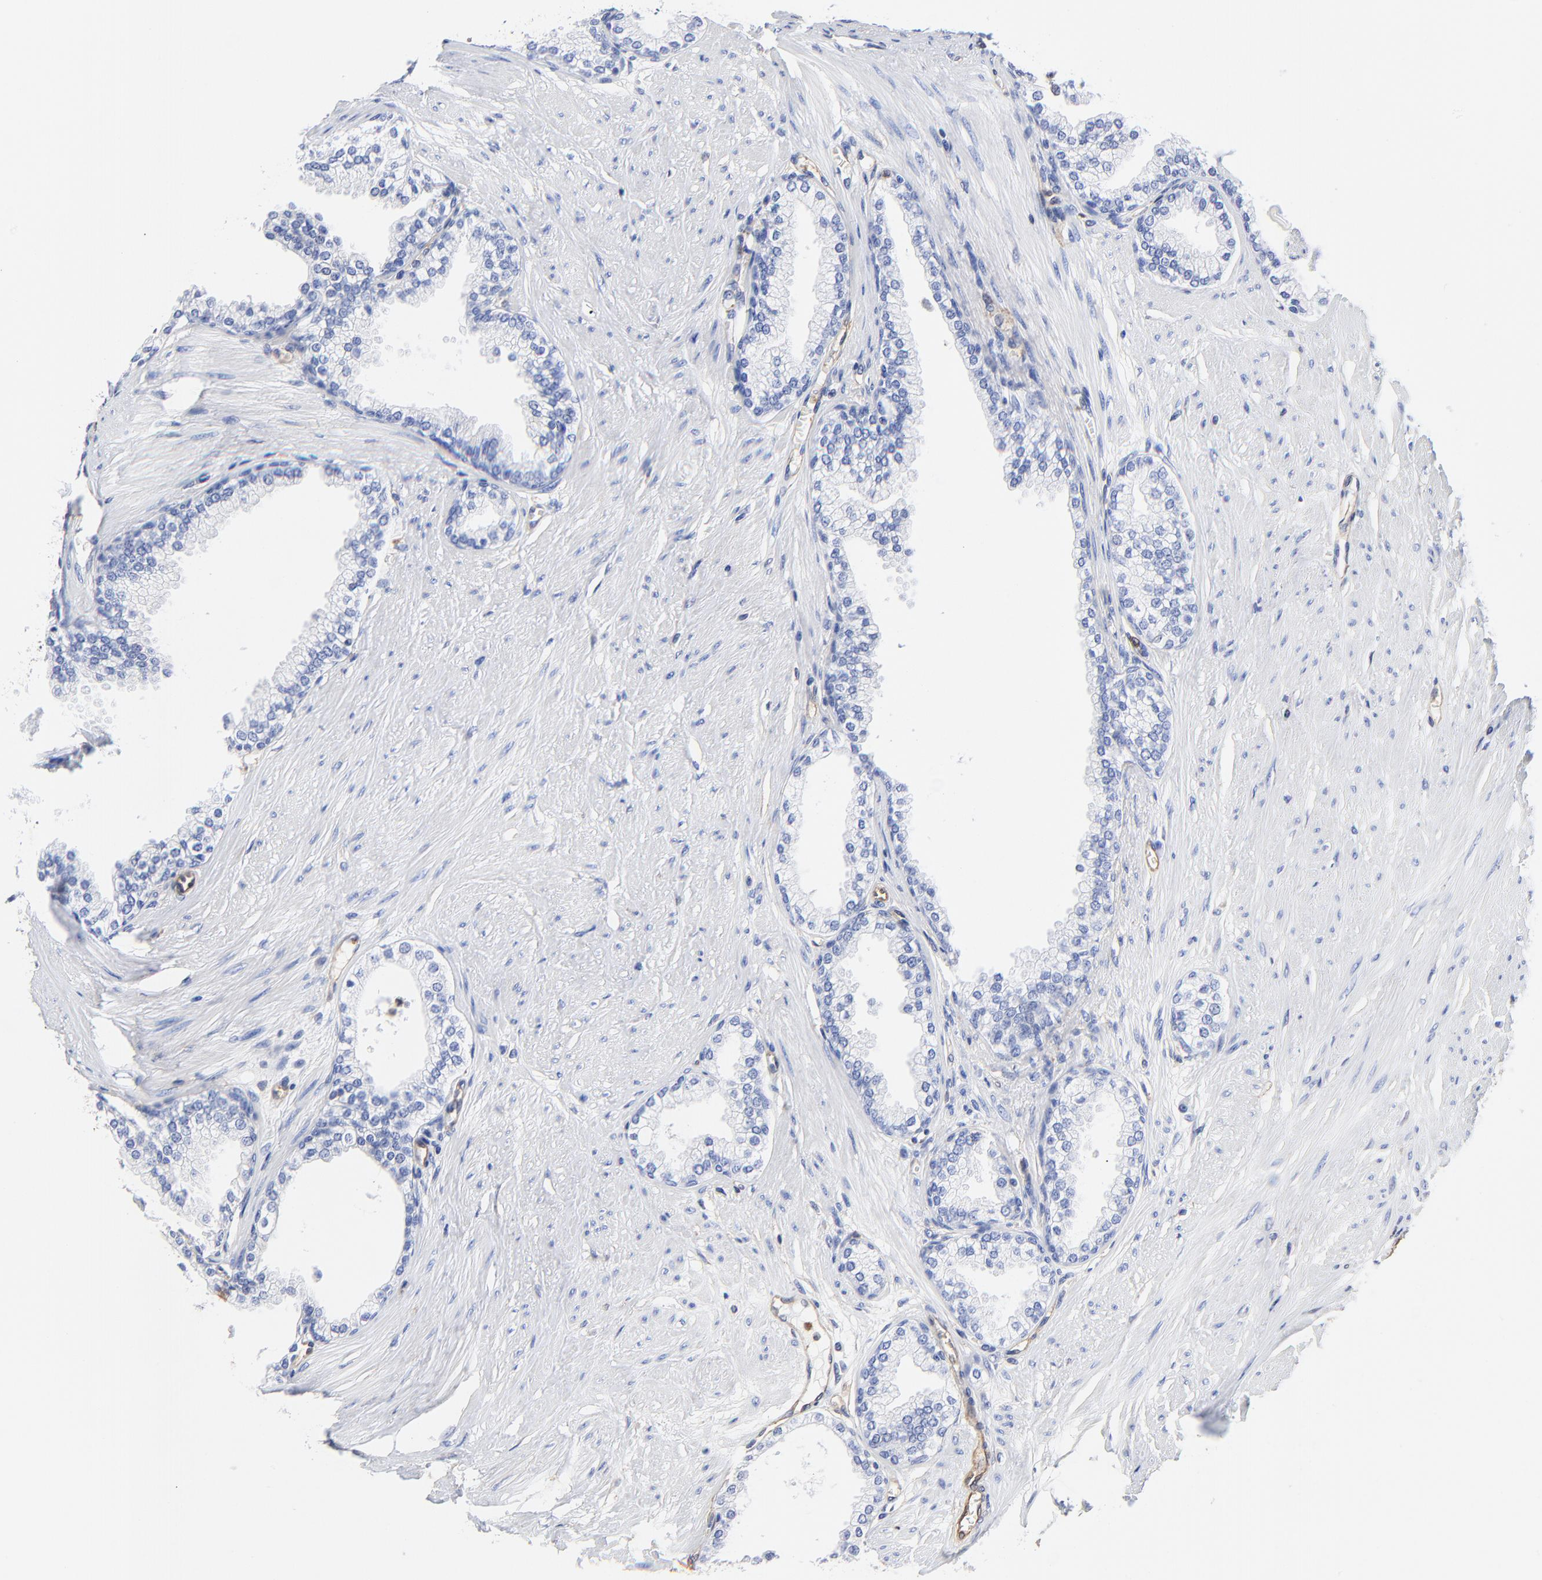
{"staining": {"intensity": "negative", "quantity": "none", "location": "none"}, "tissue": "prostate", "cell_type": "Glandular cells", "image_type": "normal", "snomed": [{"axis": "morphology", "description": "Normal tissue, NOS"}, {"axis": "topography", "description": "Prostate"}], "caption": "Immunohistochemistry micrograph of benign prostate: prostate stained with DAB (3,3'-diaminobenzidine) displays no significant protein expression in glandular cells. (Immunohistochemistry (ihc), brightfield microscopy, high magnification).", "gene": "TAGLN2", "patient": {"sex": "male", "age": 64}}